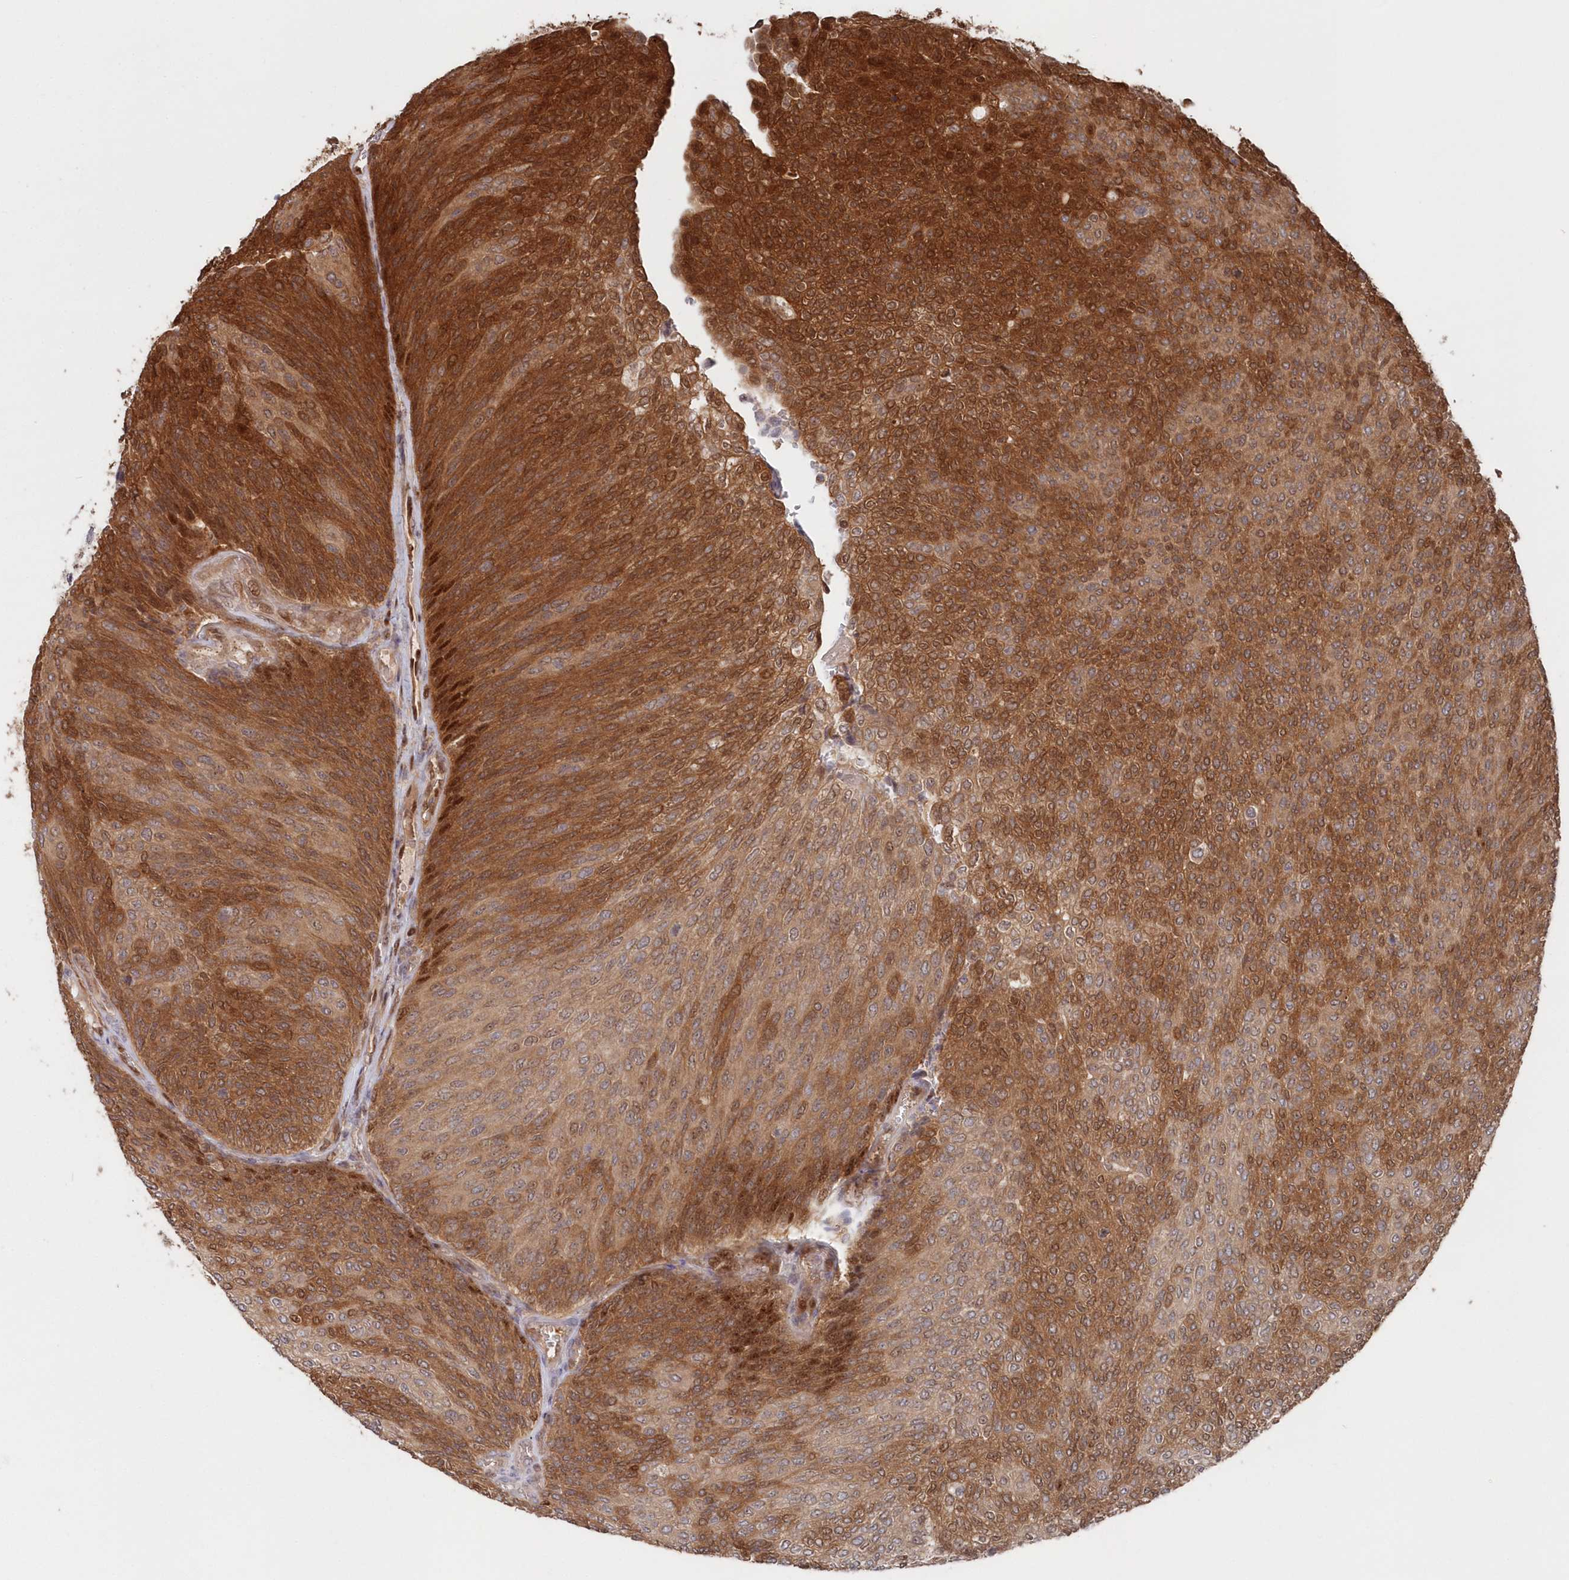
{"staining": {"intensity": "strong", "quantity": ">75%", "location": "cytoplasmic/membranous"}, "tissue": "urothelial cancer", "cell_type": "Tumor cells", "image_type": "cancer", "snomed": [{"axis": "morphology", "description": "Urothelial carcinoma, Low grade"}, {"axis": "topography", "description": "Urinary bladder"}], "caption": "High-power microscopy captured an immunohistochemistry photomicrograph of urothelial cancer, revealing strong cytoplasmic/membranous expression in about >75% of tumor cells. The staining is performed using DAB (3,3'-diaminobenzidine) brown chromogen to label protein expression. The nuclei are counter-stained blue using hematoxylin.", "gene": "ABHD14B", "patient": {"sex": "female", "age": 79}}